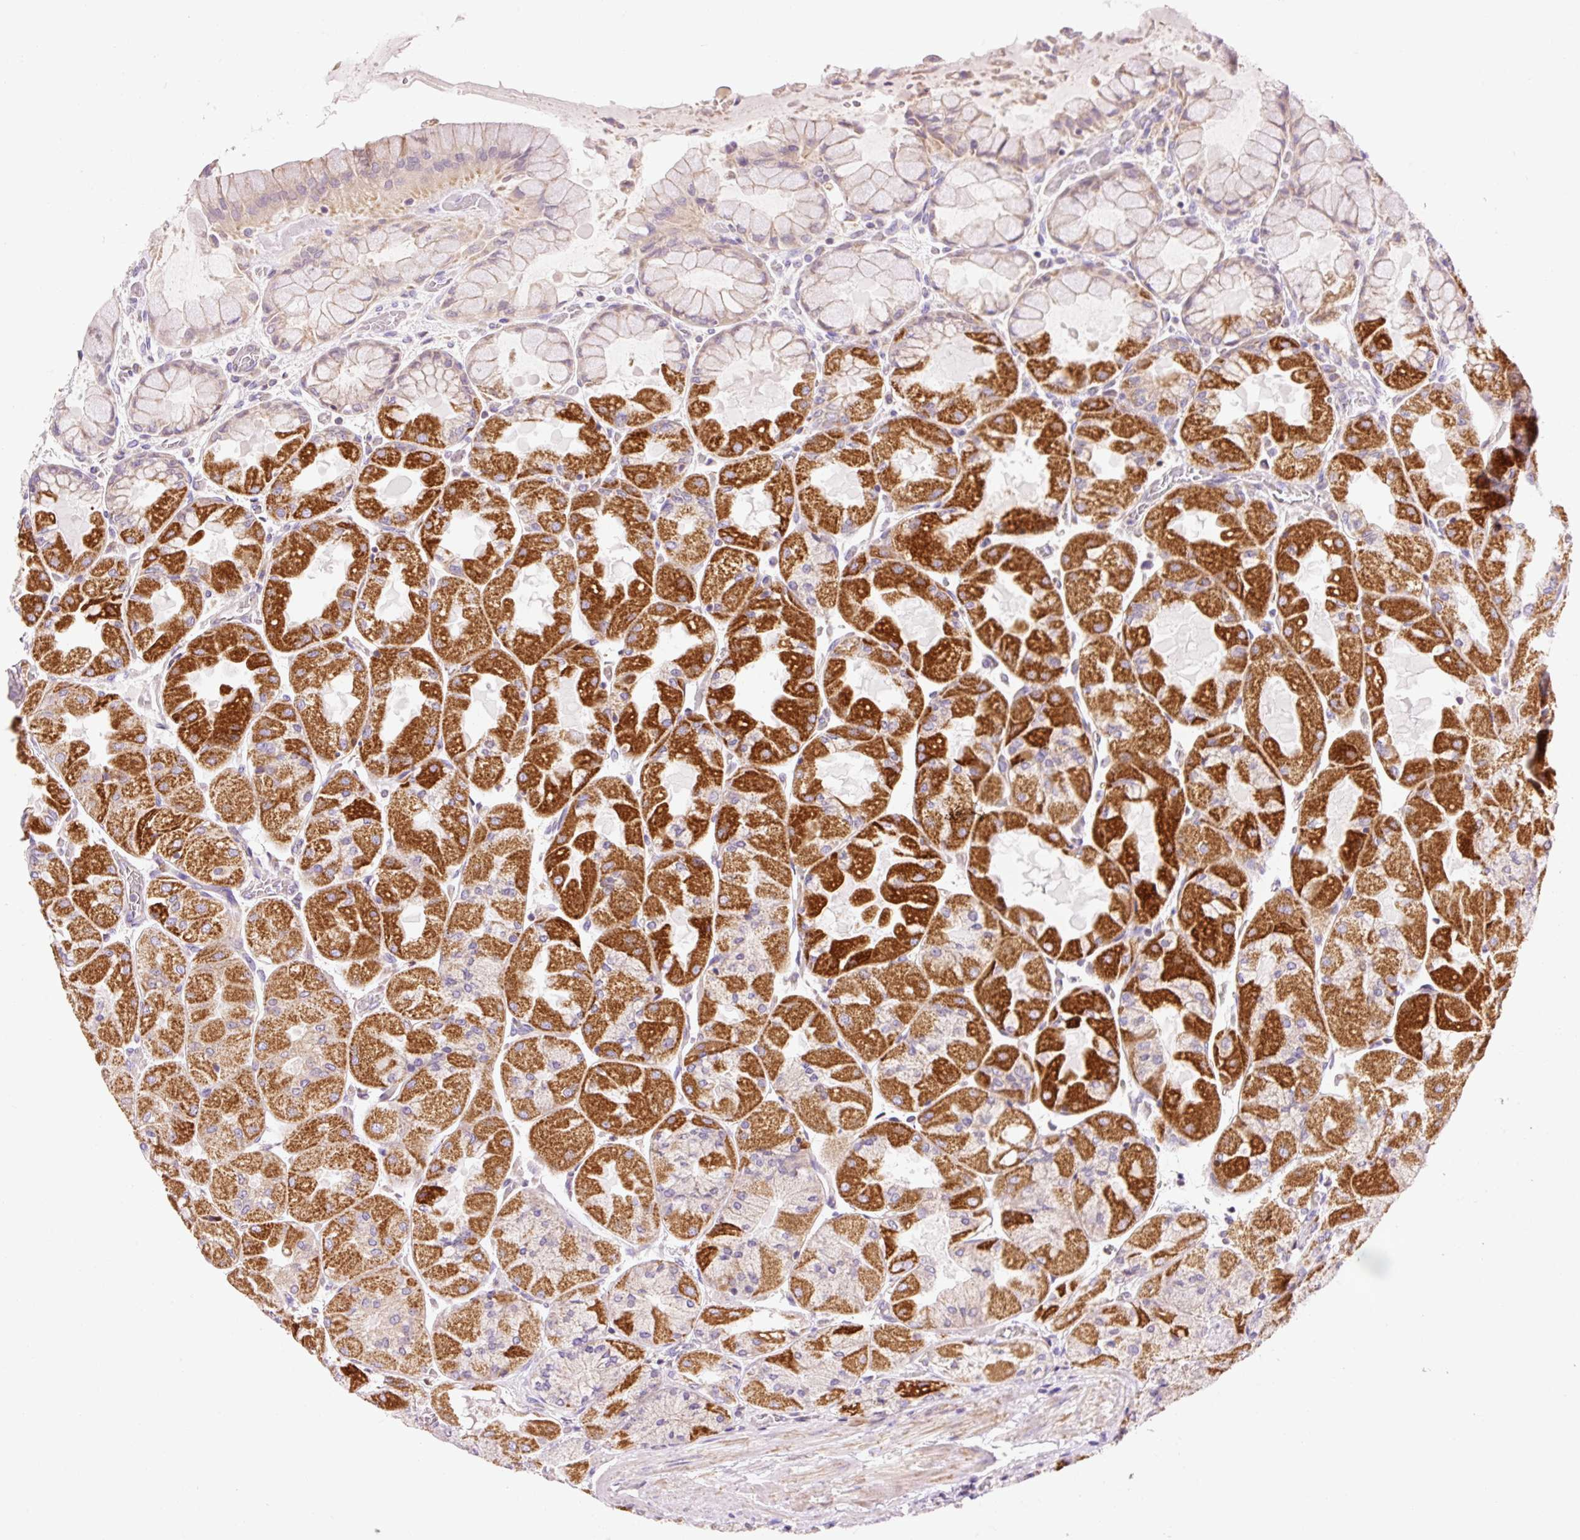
{"staining": {"intensity": "strong", "quantity": "25%-75%", "location": "cytoplasmic/membranous"}, "tissue": "stomach", "cell_type": "Glandular cells", "image_type": "normal", "snomed": [{"axis": "morphology", "description": "Normal tissue, NOS"}, {"axis": "topography", "description": "Stomach"}], "caption": "This micrograph demonstrates unremarkable stomach stained with immunohistochemistry to label a protein in brown. The cytoplasmic/membranous of glandular cells show strong positivity for the protein. Nuclei are counter-stained blue.", "gene": "IMMT", "patient": {"sex": "female", "age": 61}}